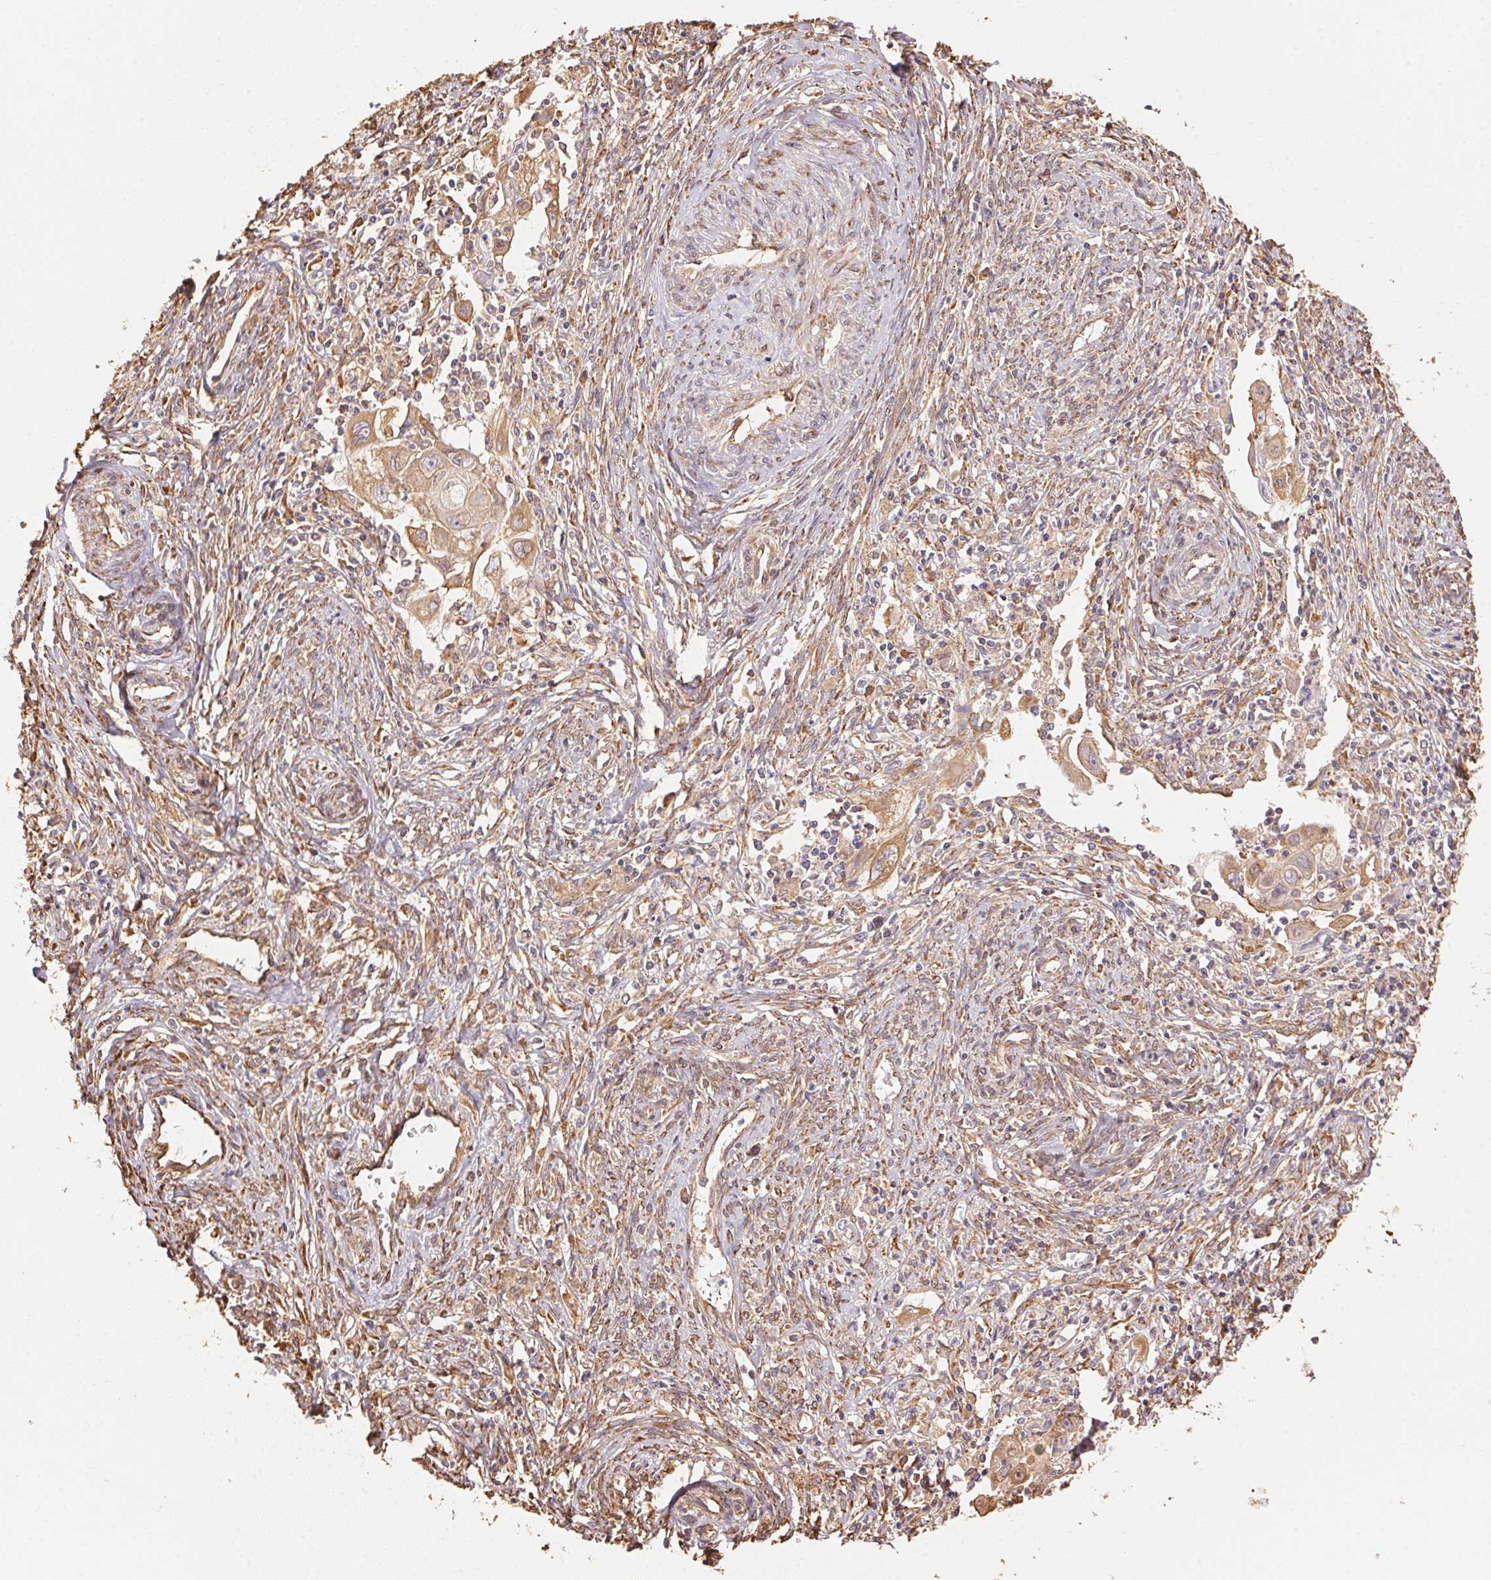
{"staining": {"intensity": "moderate", "quantity": ">75%", "location": "cytoplasmic/membranous"}, "tissue": "cervical cancer", "cell_type": "Tumor cells", "image_type": "cancer", "snomed": [{"axis": "morphology", "description": "Squamous cell carcinoma, NOS"}, {"axis": "topography", "description": "Cervix"}], "caption": "Immunohistochemical staining of squamous cell carcinoma (cervical) shows moderate cytoplasmic/membranous protein expression in approximately >75% of tumor cells.", "gene": "C6orf163", "patient": {"sex": "female", "age": 30}}